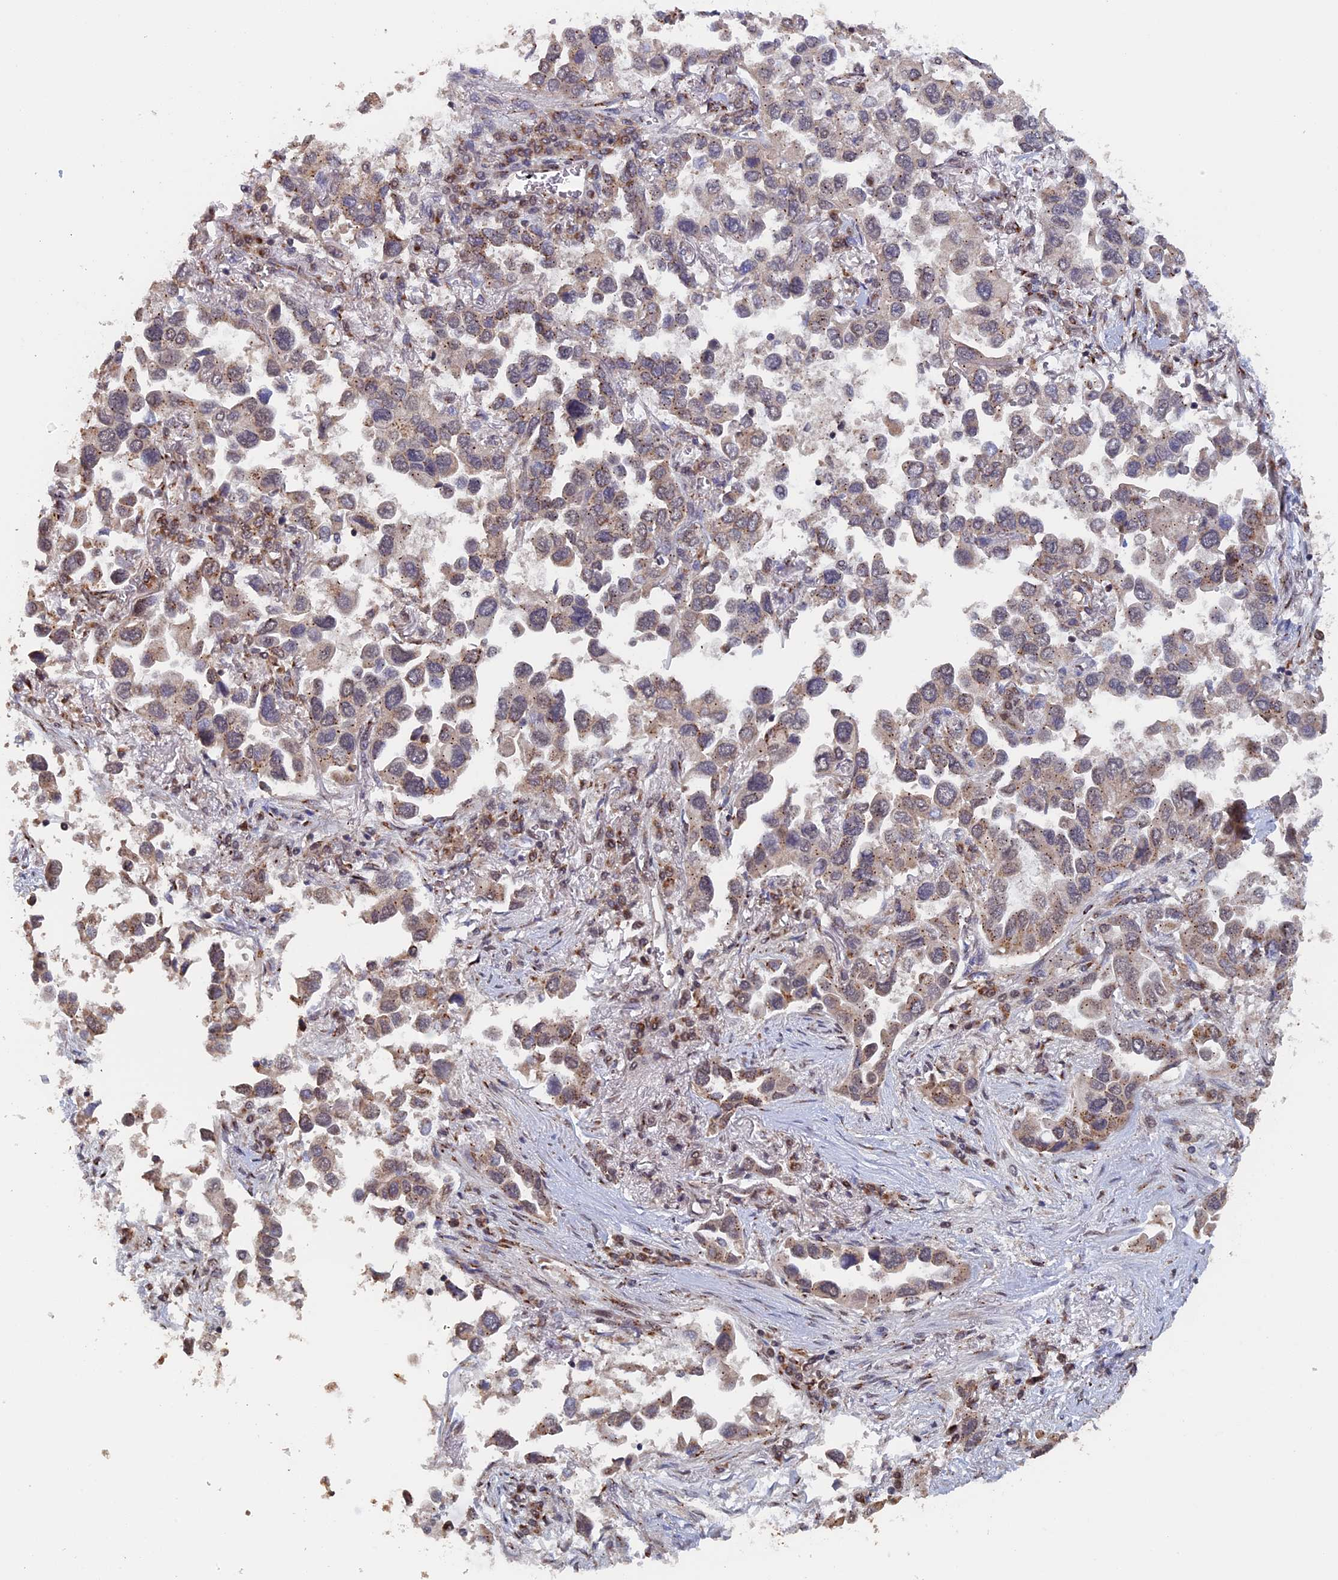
{"staining": {"intensity": "weak", "quantity": "25%-75%", "location": "cytoplasmic/membranous"}, "tissue": "lung cancer", "cell_type": "Tumor cells", "image_type": "cancer", "snomed": [{"axis": "morphology", "description": "Adenocarcinoma, NOS"}, {"axis": "topography", "description": "Lung"}], "caption": "This image displays immunohistochemistry staining of human lung cancer, with low weak cytoplasmic/membranous expression in approximately 25%-75% of tumor cells.", "gene": "PIGQ", "patient": {"sex": "female", "age": 76}}